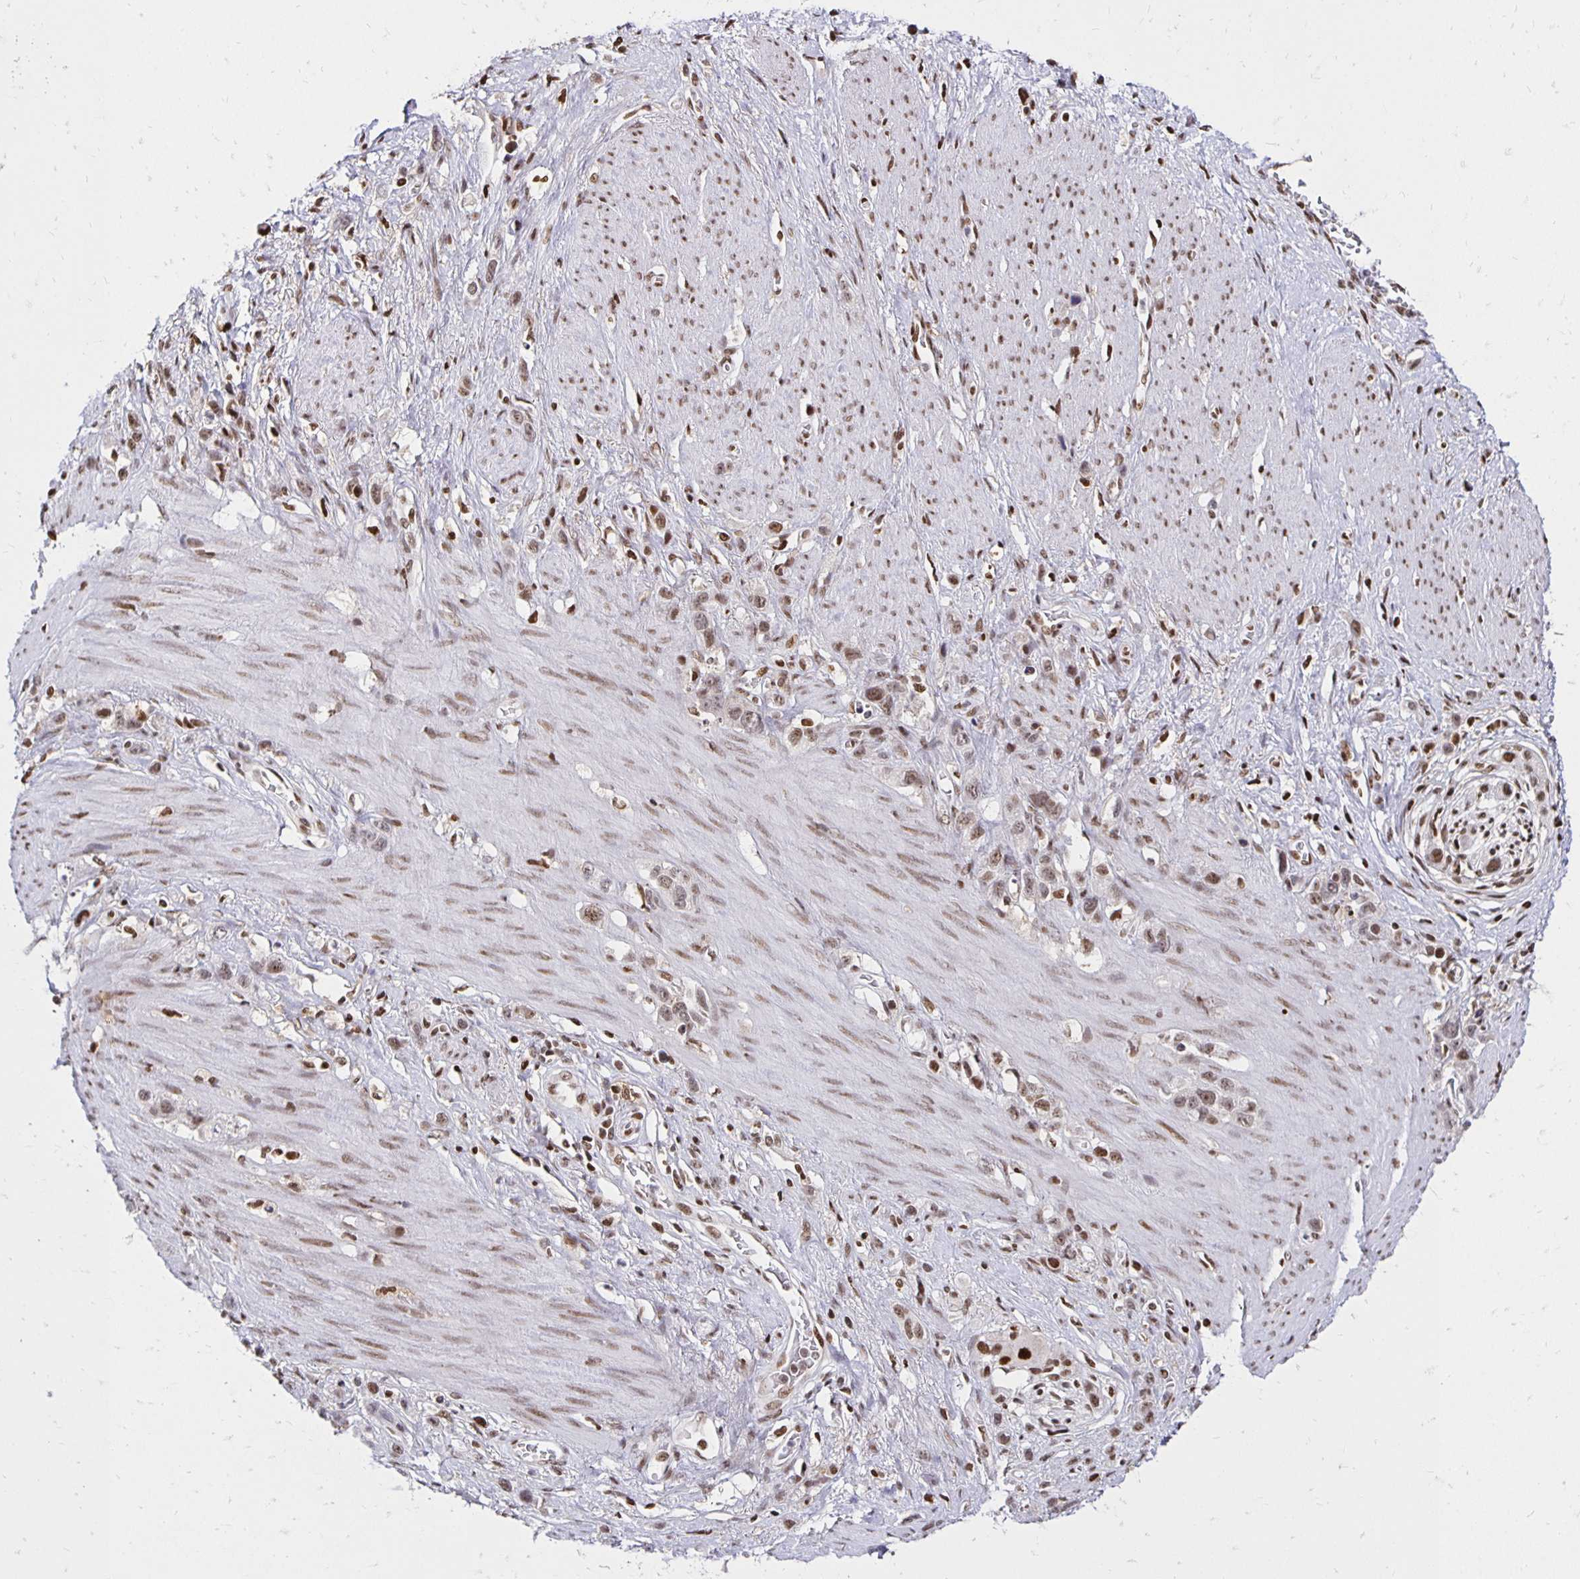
{"staining": {"intensity": "moderate", "quantity": ">75%", "location": "nuclear"}, "tissue": "stomach cancer", "cell_type": "Tumor cells", "image_type": "cancer", "snomed": [{"axis": "morphology", "description": "Adenocarcinoma, NOS"}, {"axis": "topography", "description": "Stomach"}], "caption": "Immunohistochemistry (IHC) photomicrograph of human adenocarcinoma (stomach) stained for a protein (brown), which reveals medium levels of moderate nuclear positivity in approximately >75% of tumor cells.", "gene": "ZNF579", "patient": {"sex": "female", "age": 65}}